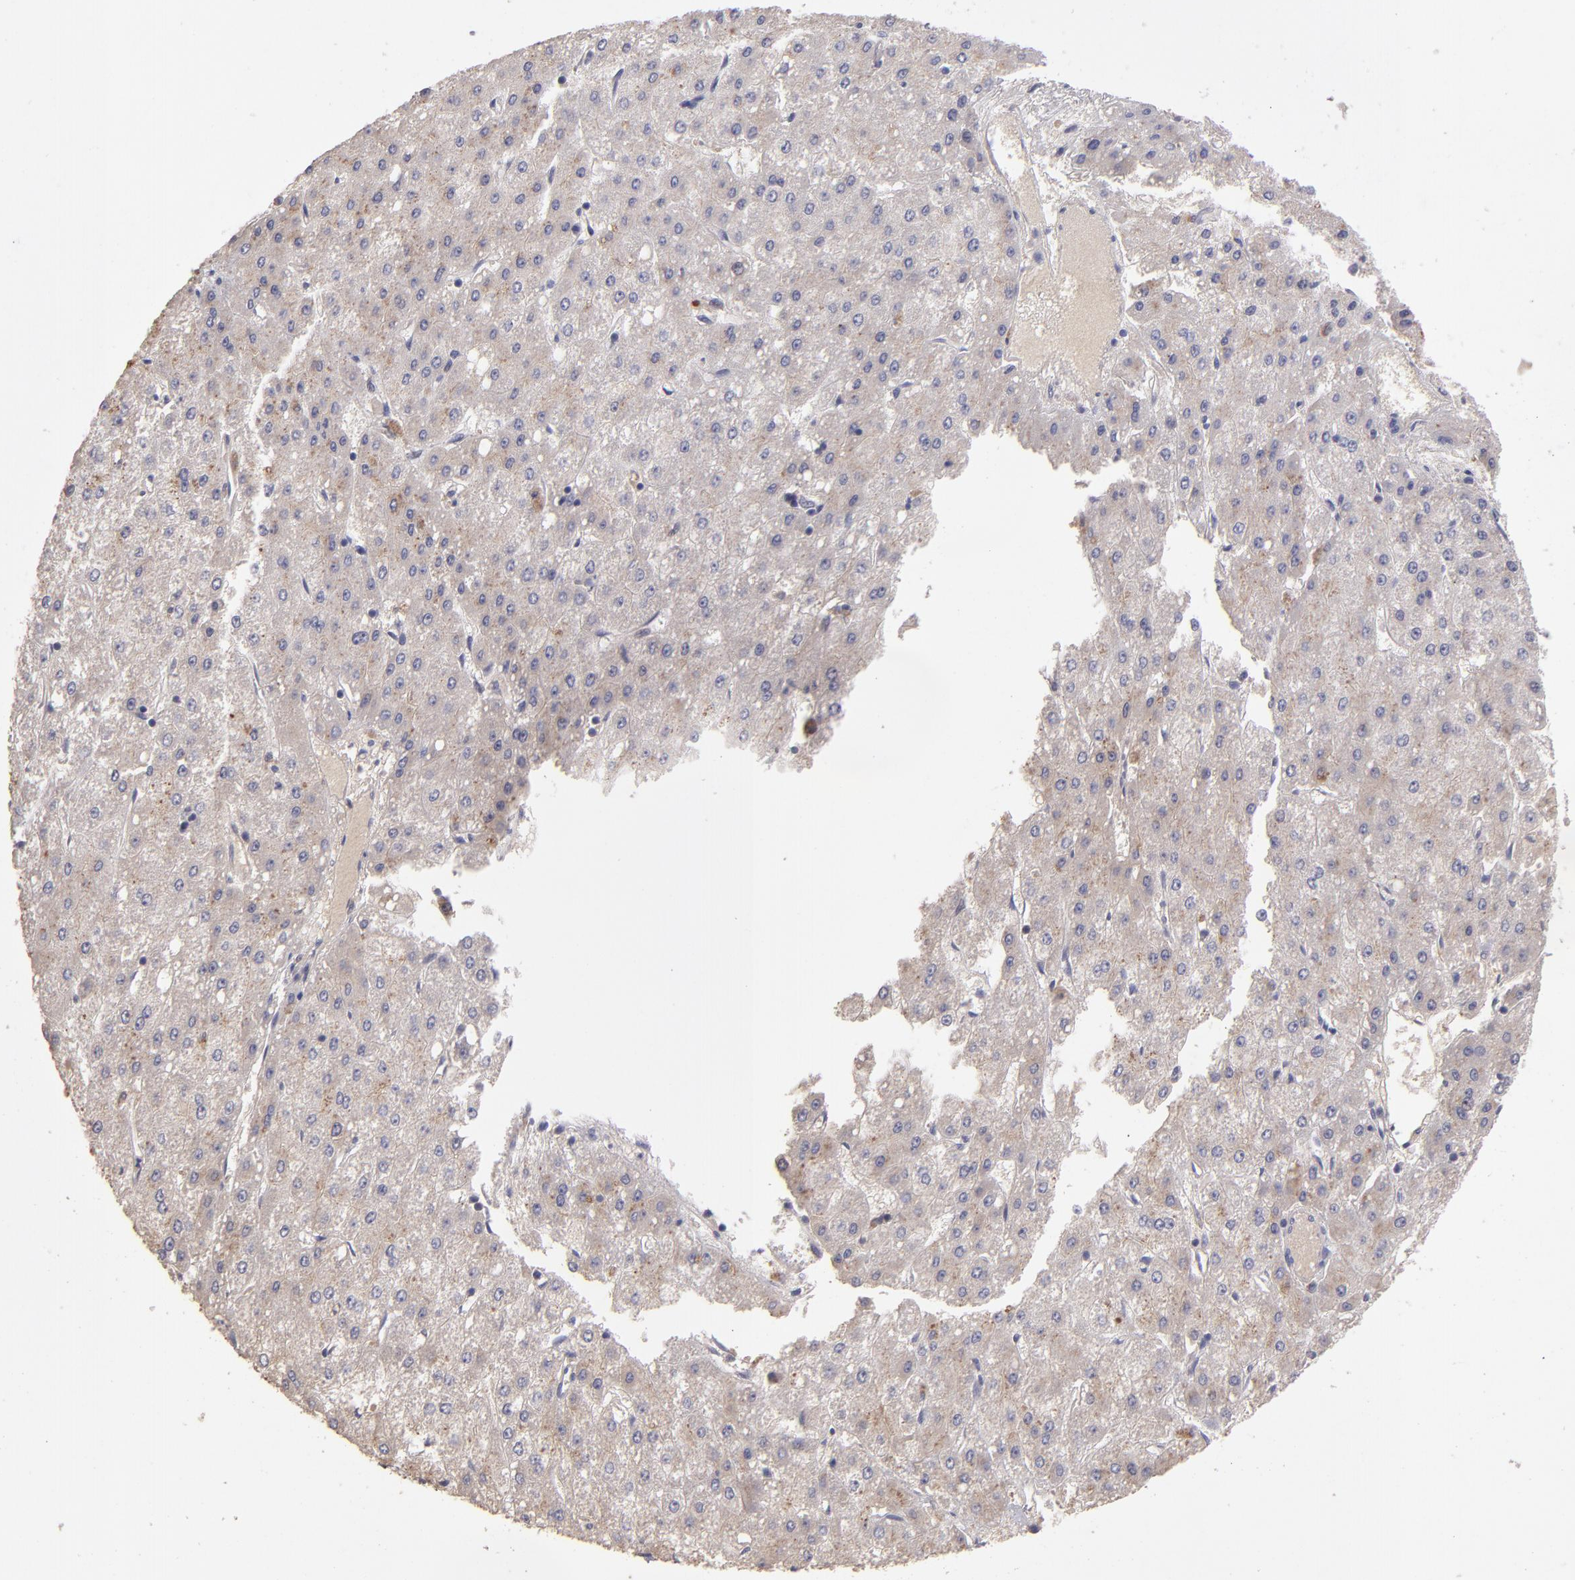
{"staining": {"intensity": "weak", "quantity": "25%-75%", "location": "cytoplasmic/membranous"}, "tissue": "liver cancer", "cell_type": "Tumor cells", "image_type": "cancer", "snomed": [{"axis": "morphology", "description": "Carcinoma, Hepatocellular, NOS"}, {"axis": "topography", "description": "Liver"}], "caption": "Liver hepatocellular carcinoma stained for a protein (brown) exhibits weak cytoplasmic/membranous positive staining in approximately 25%-75% of tumor cells.", "gene": "GNAZ", "patient": {"sex": "female", "age": 52}}